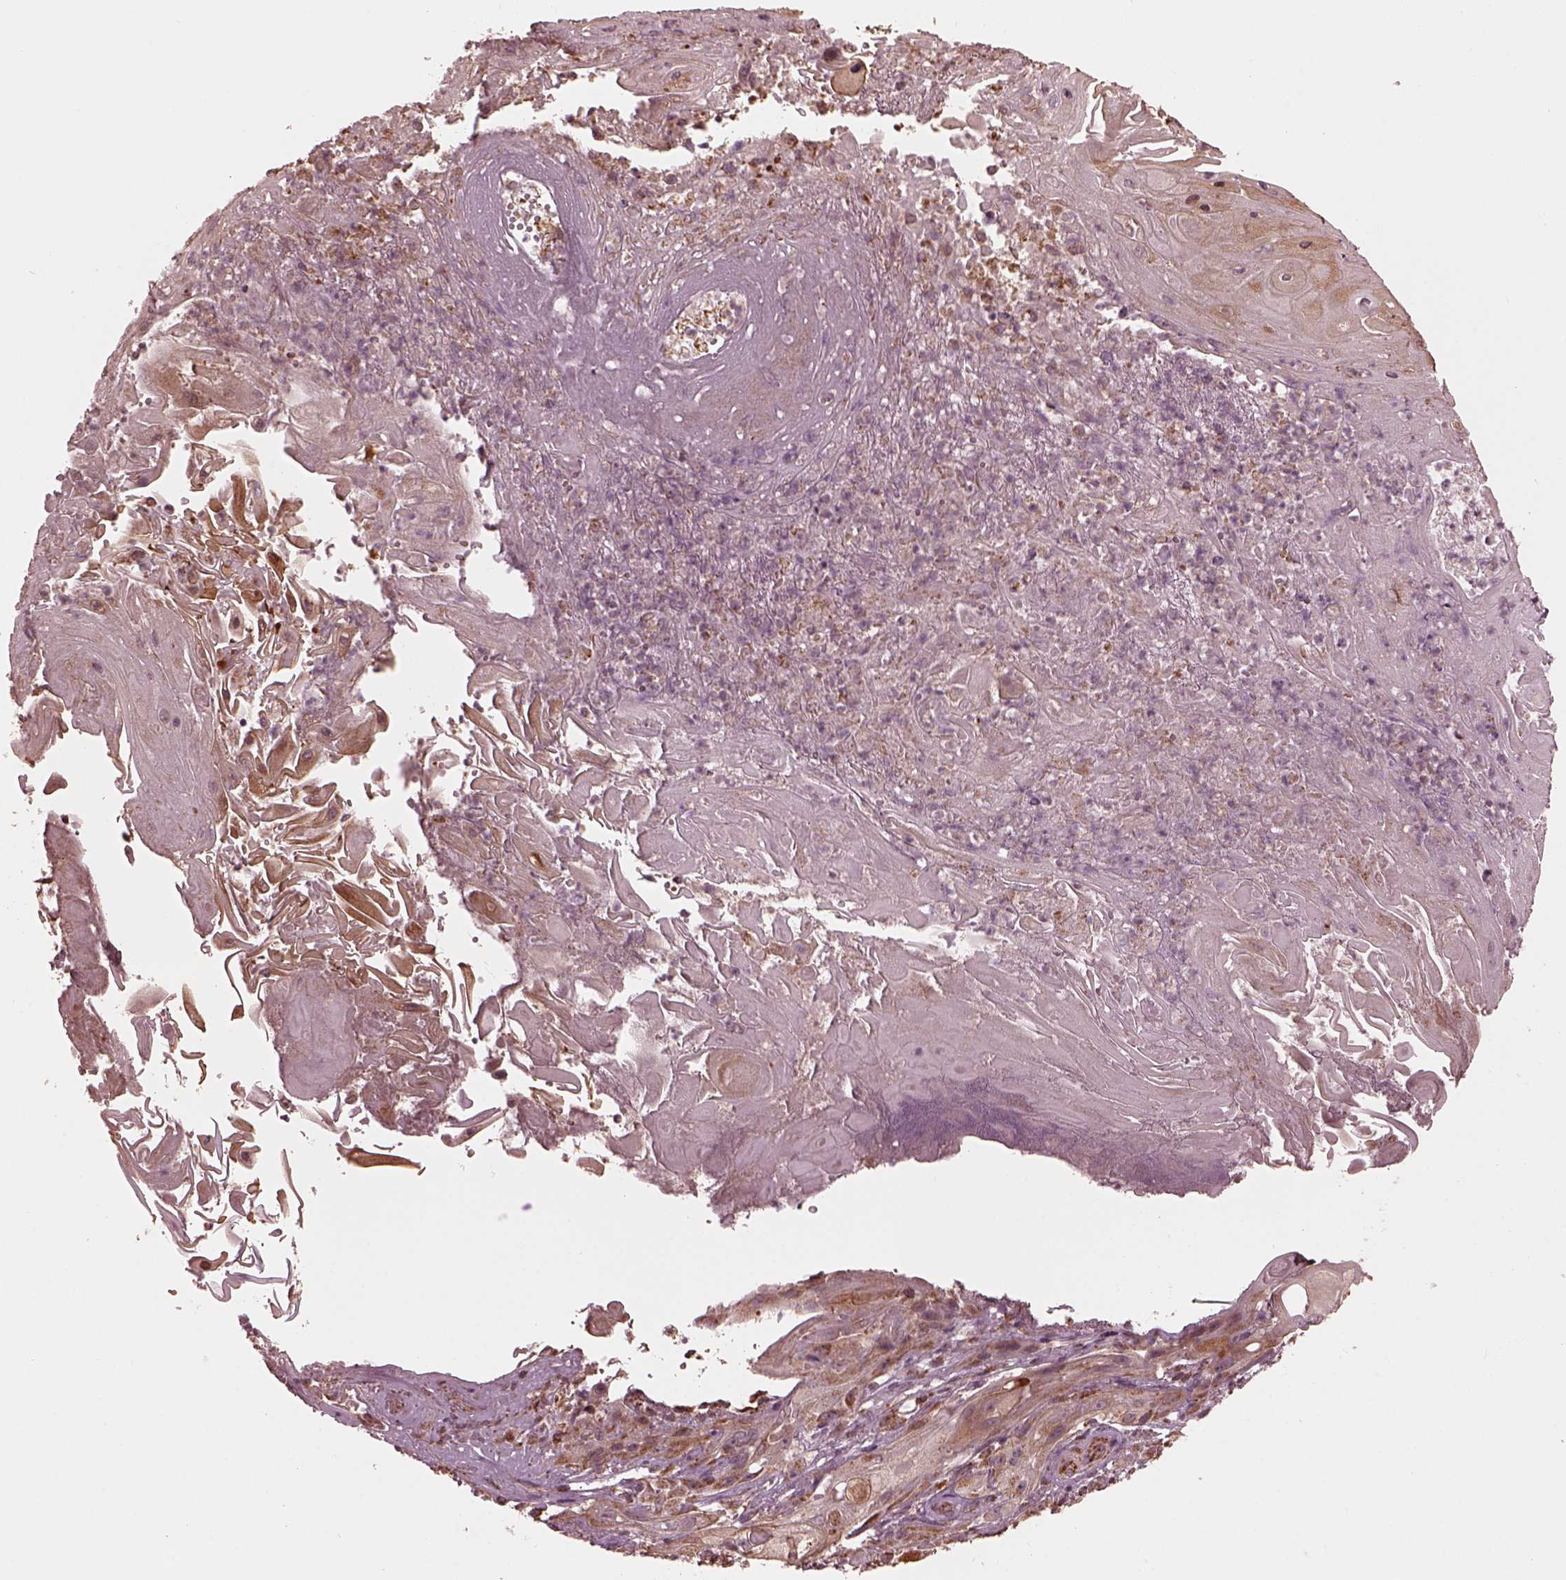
{"staining": {"intensity": "moderate", "quantity": "25%-75%", "location": "cytoplasmic/membranous"}, "tissue": "skin cancer", "cell_type": "Tumor cells", "image_type": "cancer", "snomed": [{"axis": "morphology", "description": "Squamous cell carcinoma, NOS"}, {"axis": "topography", "description": "Skin"}], "caption": "The histopathology image shows a brown stain indicating the presence of a protein in the cytoplasmic/membranous of tumor cells in skin squamous cell carcinoma.", "gene": "NDUFB10", "patient": {"sex": "male", "age": 62}}